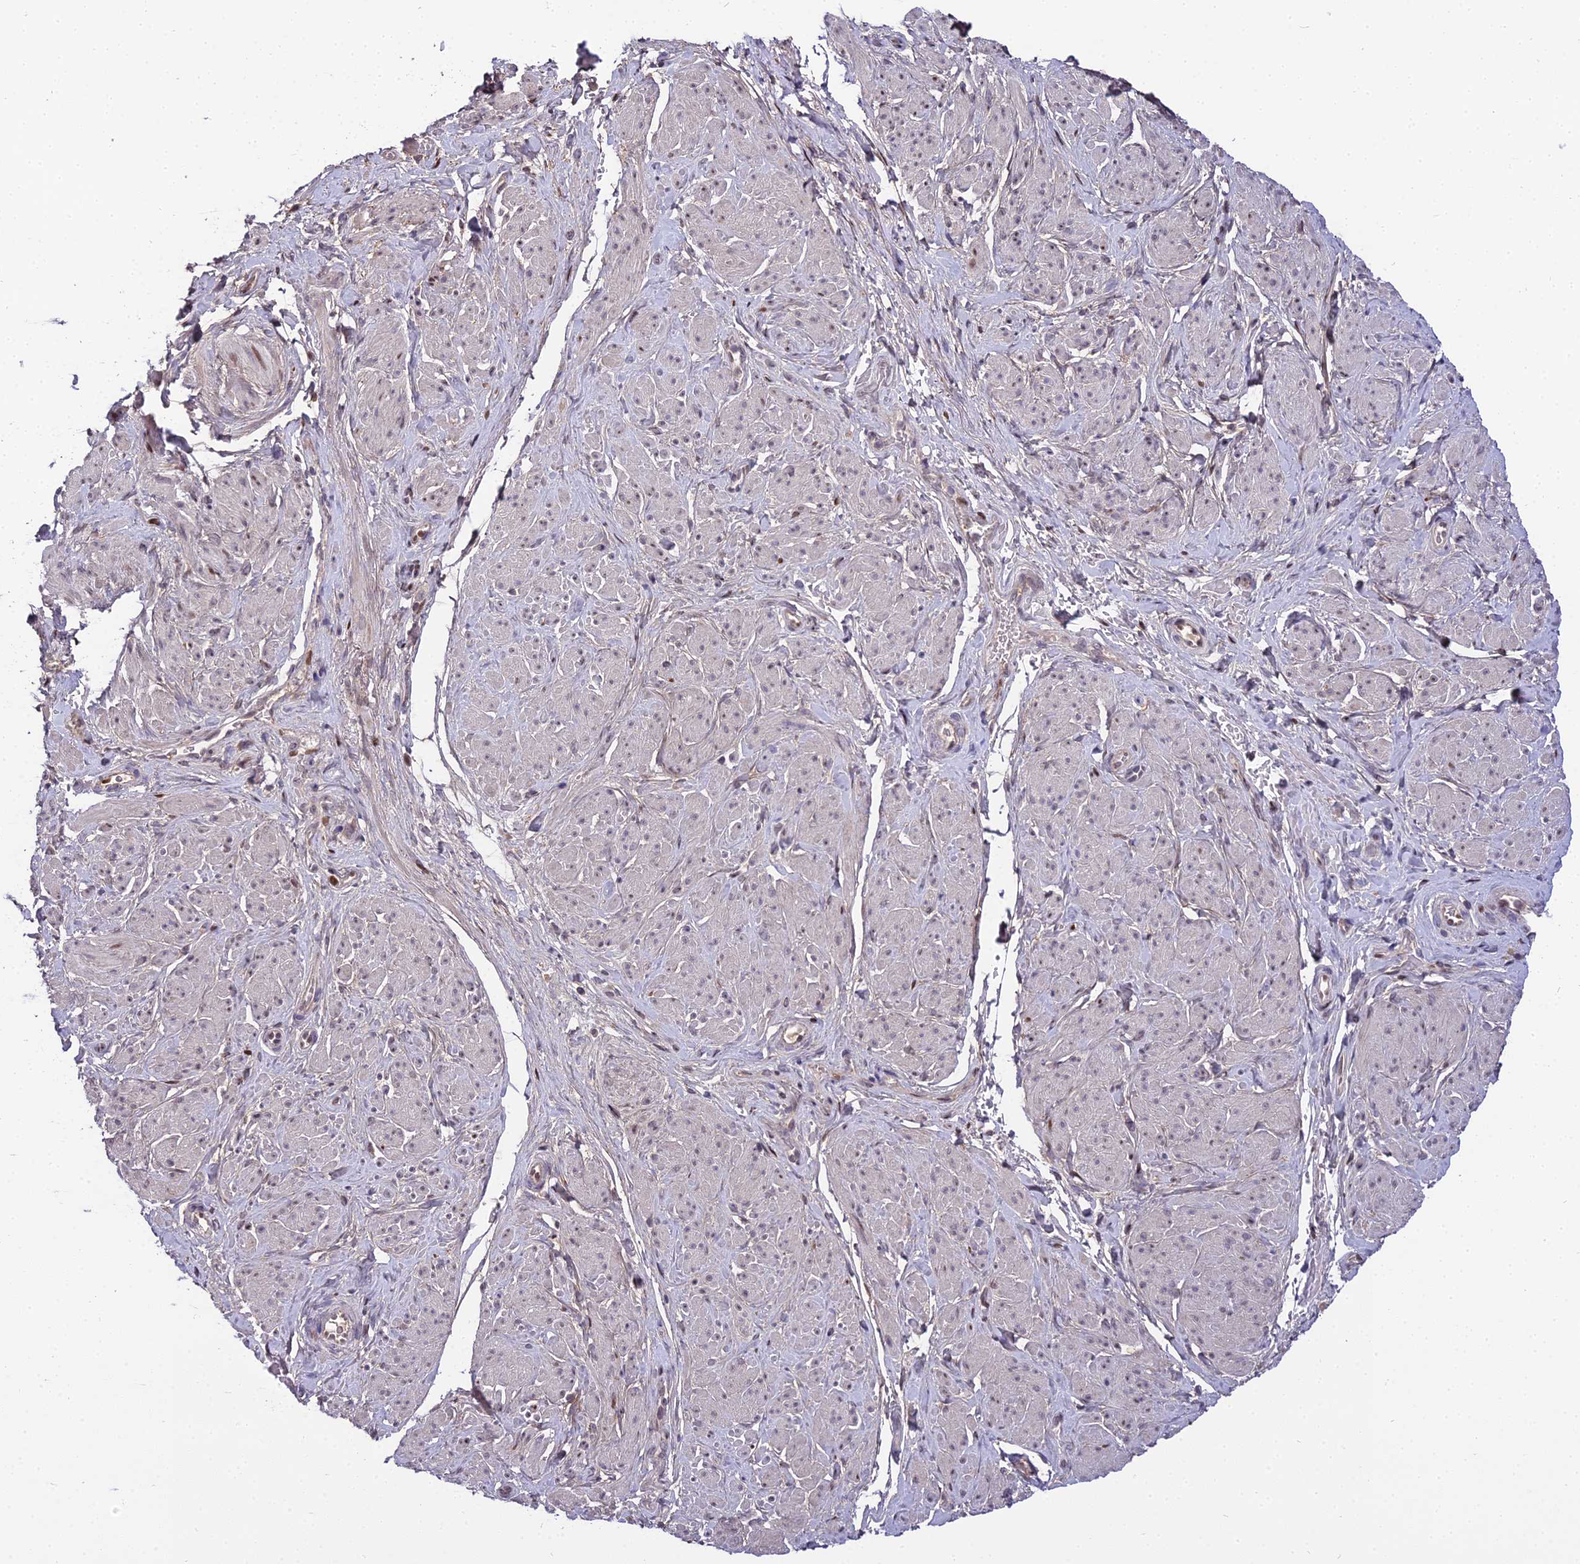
{"staining": {"intensity": "moderate", "quantity": "25%-75%", "location": "nuclear"}, "tissue": "smooth muscle", "cell_type": "Smooth muscle cells", "image_type": "normal", "snomed": [{"axis": "morphology", "description": "Normal tissue, NOS"}, {"axis": "topography", "description": "Smooth muscle"}, {"axis": "topography", "description": "Peripheral nerve tissue"}], "caption": "Human smooth muscle stained for a protein (brown) demonstrates moderate nuclear positive staining in approximately 25%-75% of smooth muscle cells.", "gene": "ZNF707", "patient": {"sex": "male", "age": 69}}